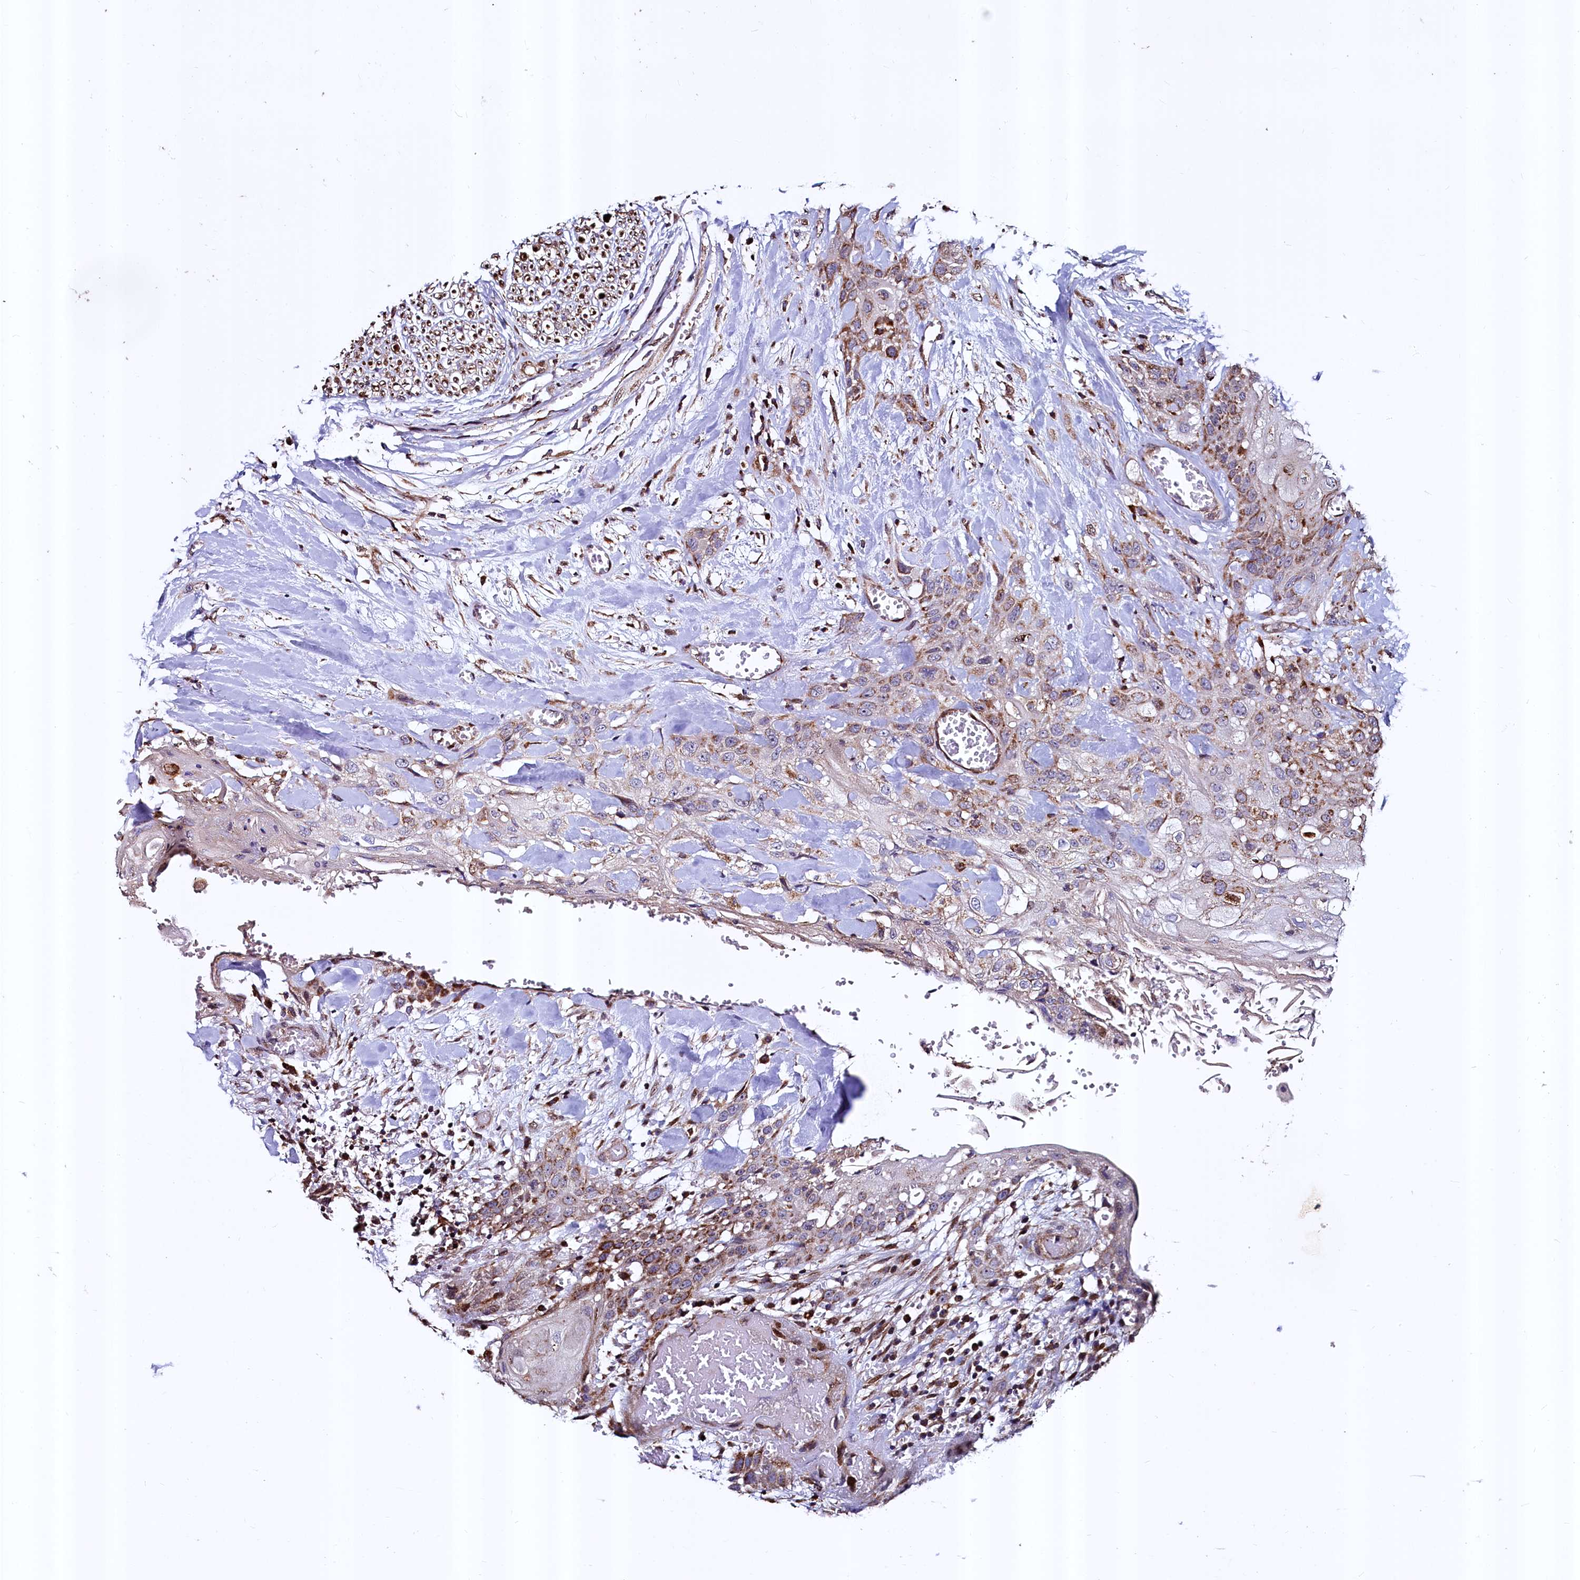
{"staining": {"intensity": "moderate", "quantity": "25%-75%", "location": "cytoplasmic/membranous"}, "tissue": "head and neck cancer", "cell_type": "Tumor cells", "image_type": "cancer", "snomed": [{"axis": "morphology", "description": "Squamous cell carcinoma, NOS"}, {"axis": "topography", "description": "Head-Neck"}], "caption": "Head and neck cancer (squamous cell carcinoma) stained for a protein reveals moderate cytoplasmic/membranous positivity in tumor cells.", "gene": "ZNF577", "patient": {"sex": "female", "age": 43}}